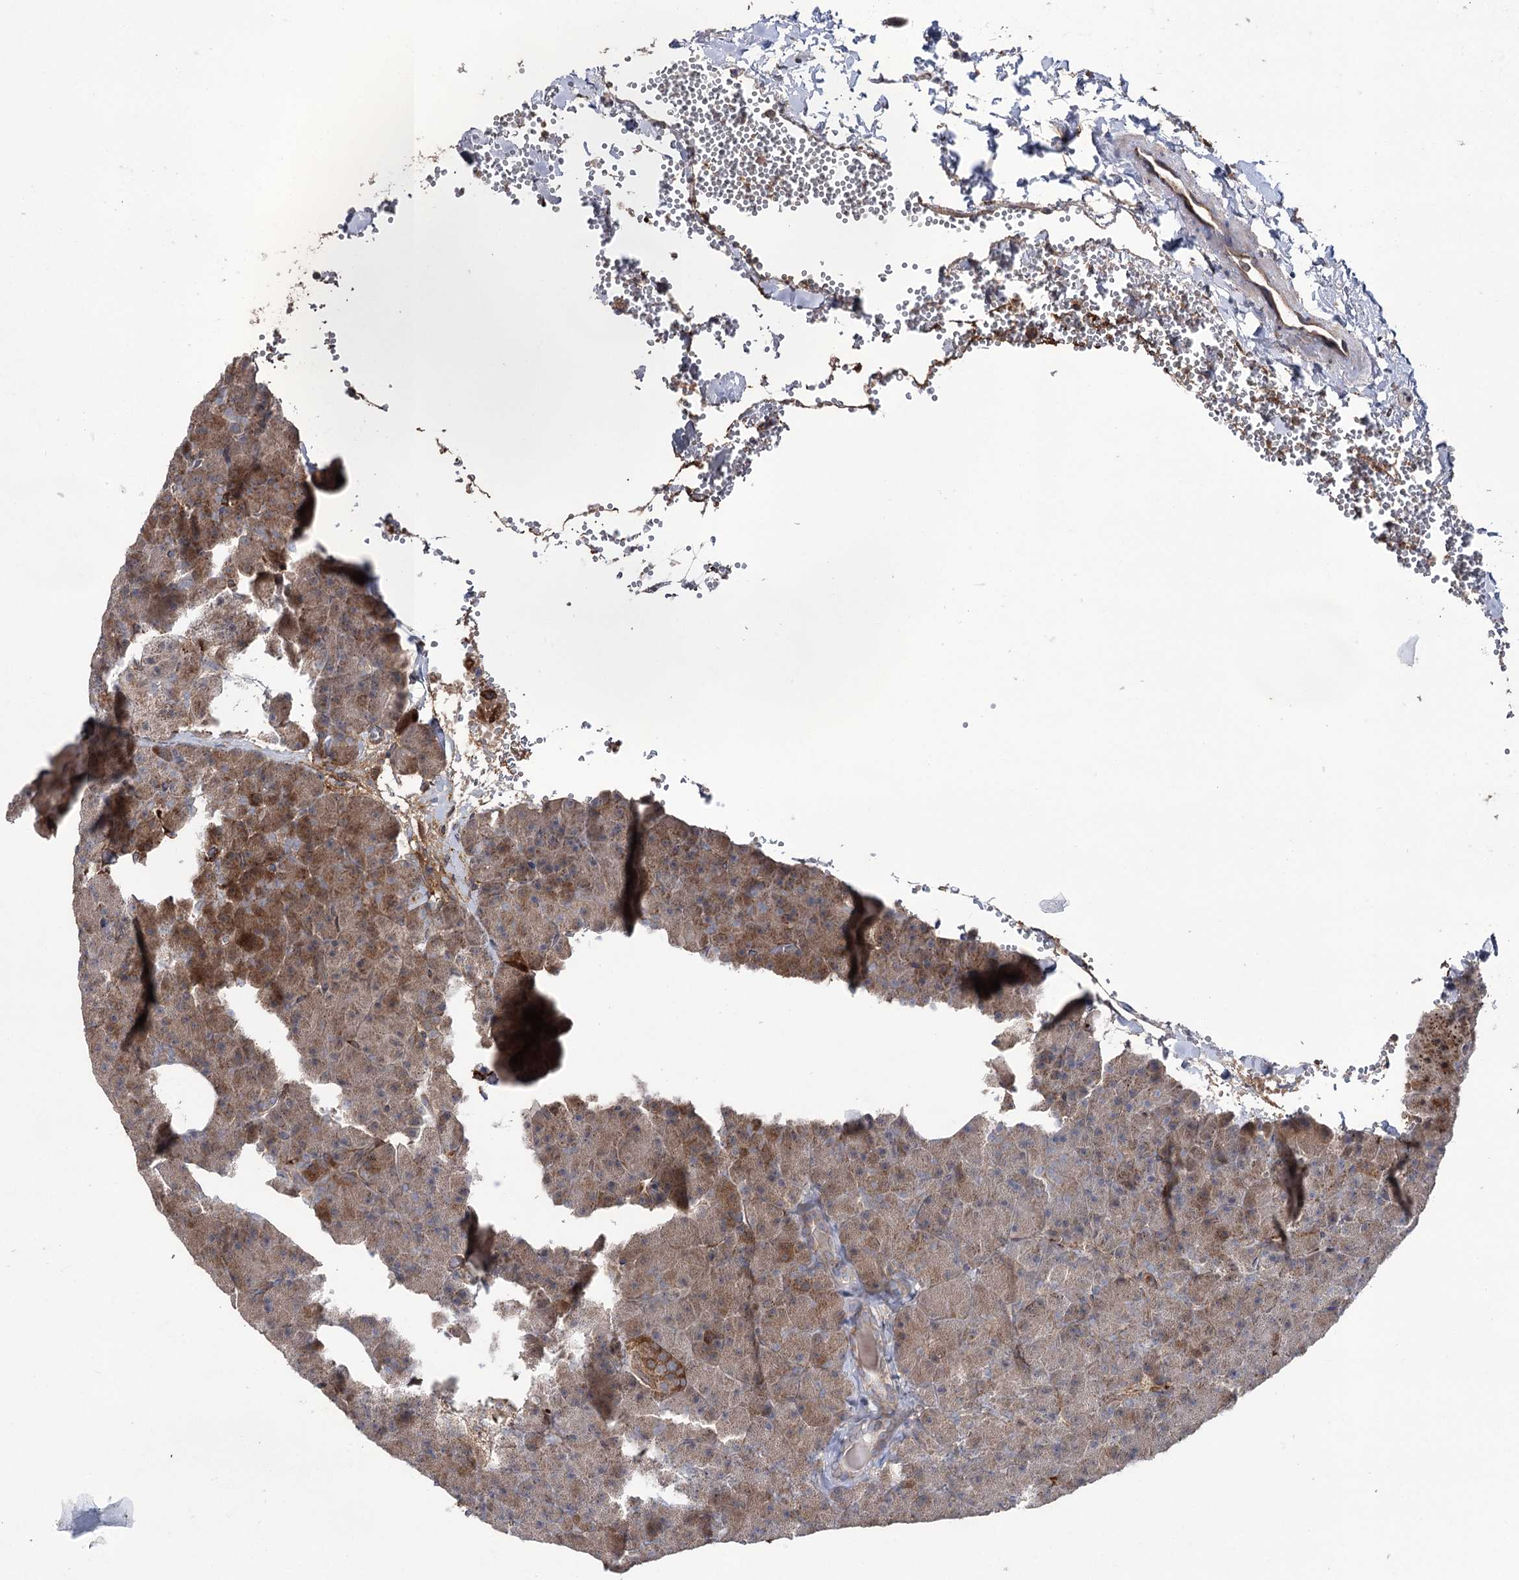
{"staining": {"intensity": "moderate", "quantity": "25%-75%", "location": "cytoplasmic/membranous"}, "tissue": "pancreas", "cell_type": "Exocrine glandular cells", "image_type": "normal", "snomed": [{"axis": "morphology", "description": "Normal tissue, NOS"}, {"axis": "morphology", "description": "Carcinoid, malignant, NOS"}, {"axis": "topography", "description": "Pancreas"}], "caption": "Unremarkable pancreas shows moderate cytoplasmic/membranous staining in about 25%-75% of exocrine glandular cells, visualized by immunohistochemistry.", "gene": "OTUD1", "patient": {"sex": "female", "age": 35}}